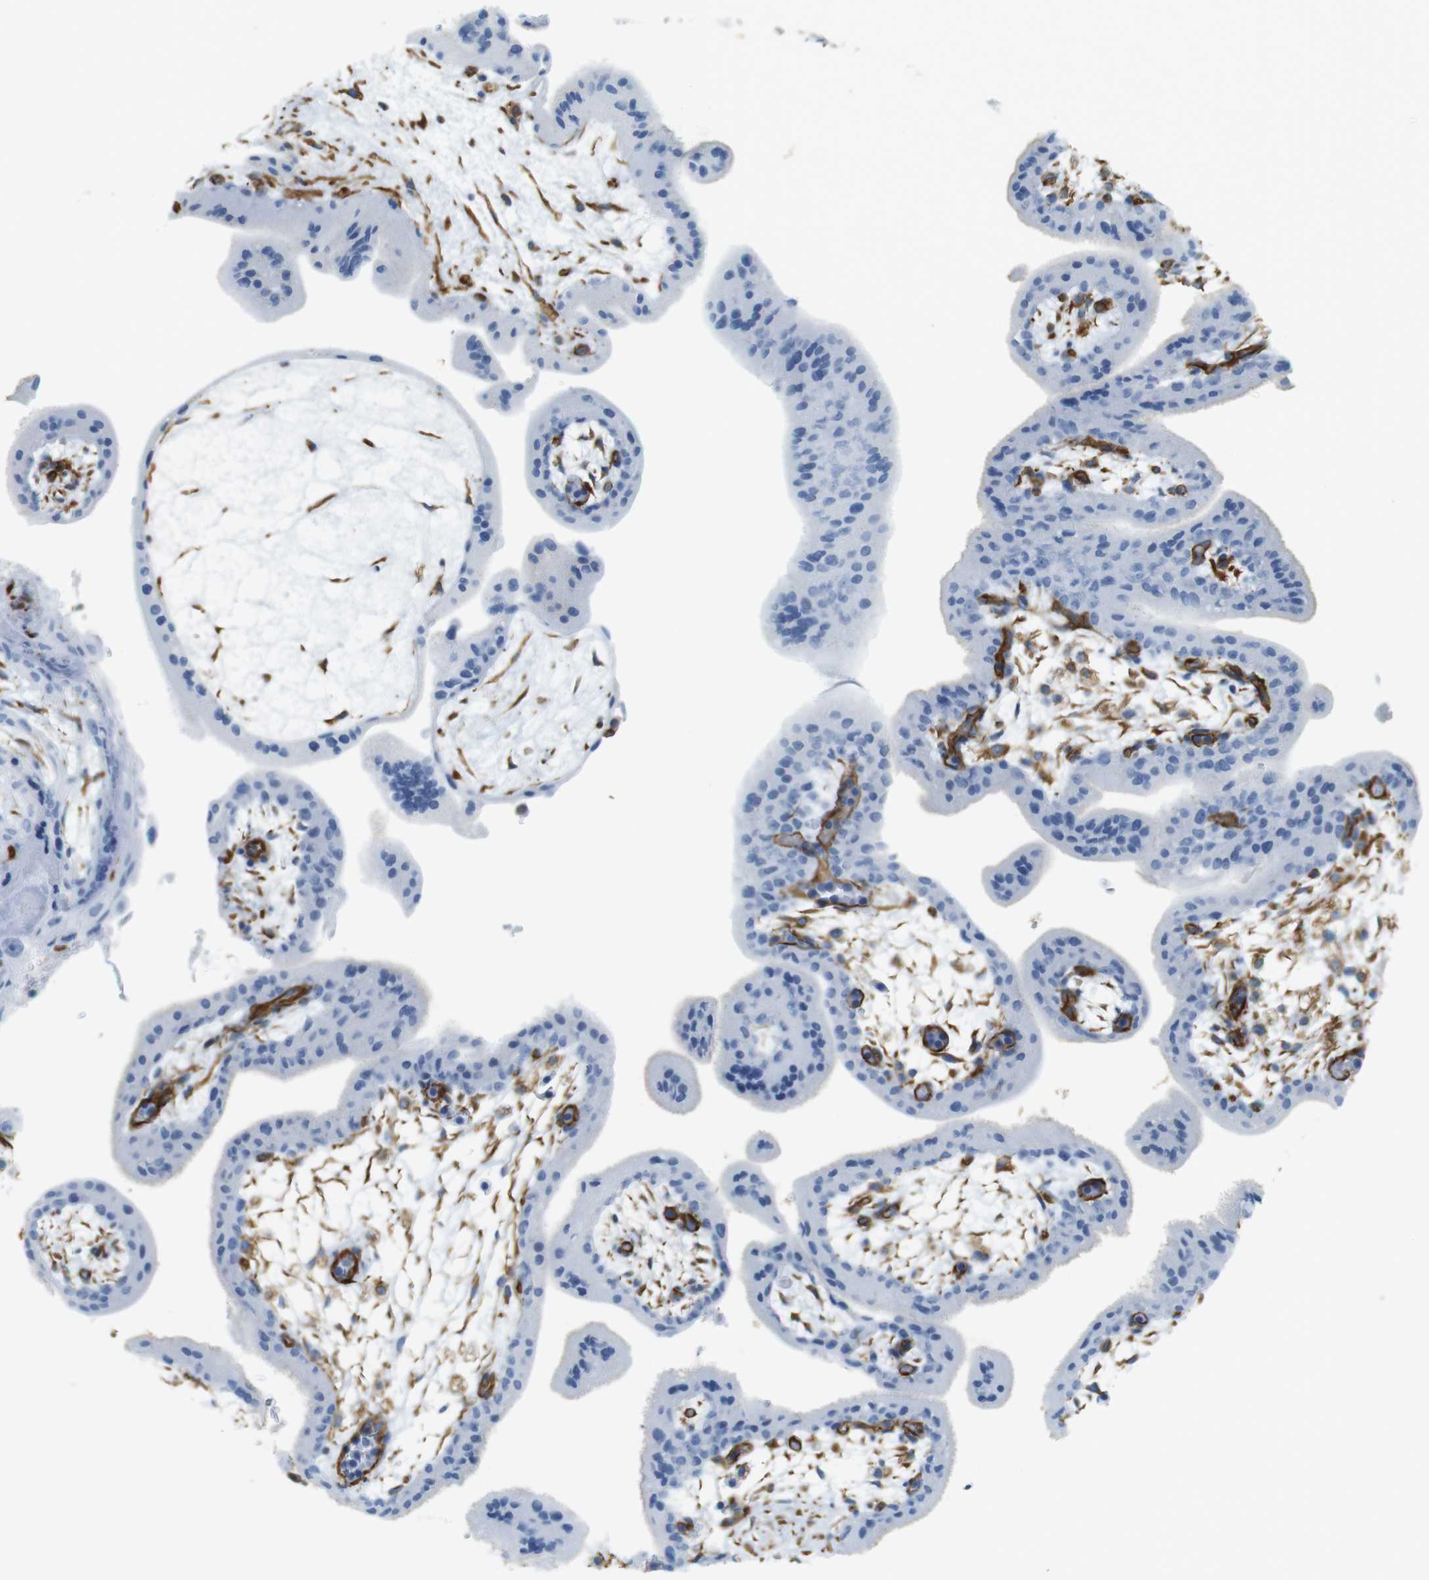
{"staining": {"intensity": "negative", "quantity": "none", "location": "none"}, "tissue": "placenta", "cell_type": "Trophoblastic cells", "image_type": "normal", "snomed": [{"axis": "morphology", "description": "Normal tissue, NOS"}, {"axis": "topography", "description": "Placenta"}], "caption": "A micrograph of placenta stained for a protein exhibits no brown staining in trophoblastic cells. The staining is performed using DAB brown chromogen with nuclei counter-stained in using hematoxylin.", "gene": "MS4A10", "patient": {"sex": "female", "age": 35}}